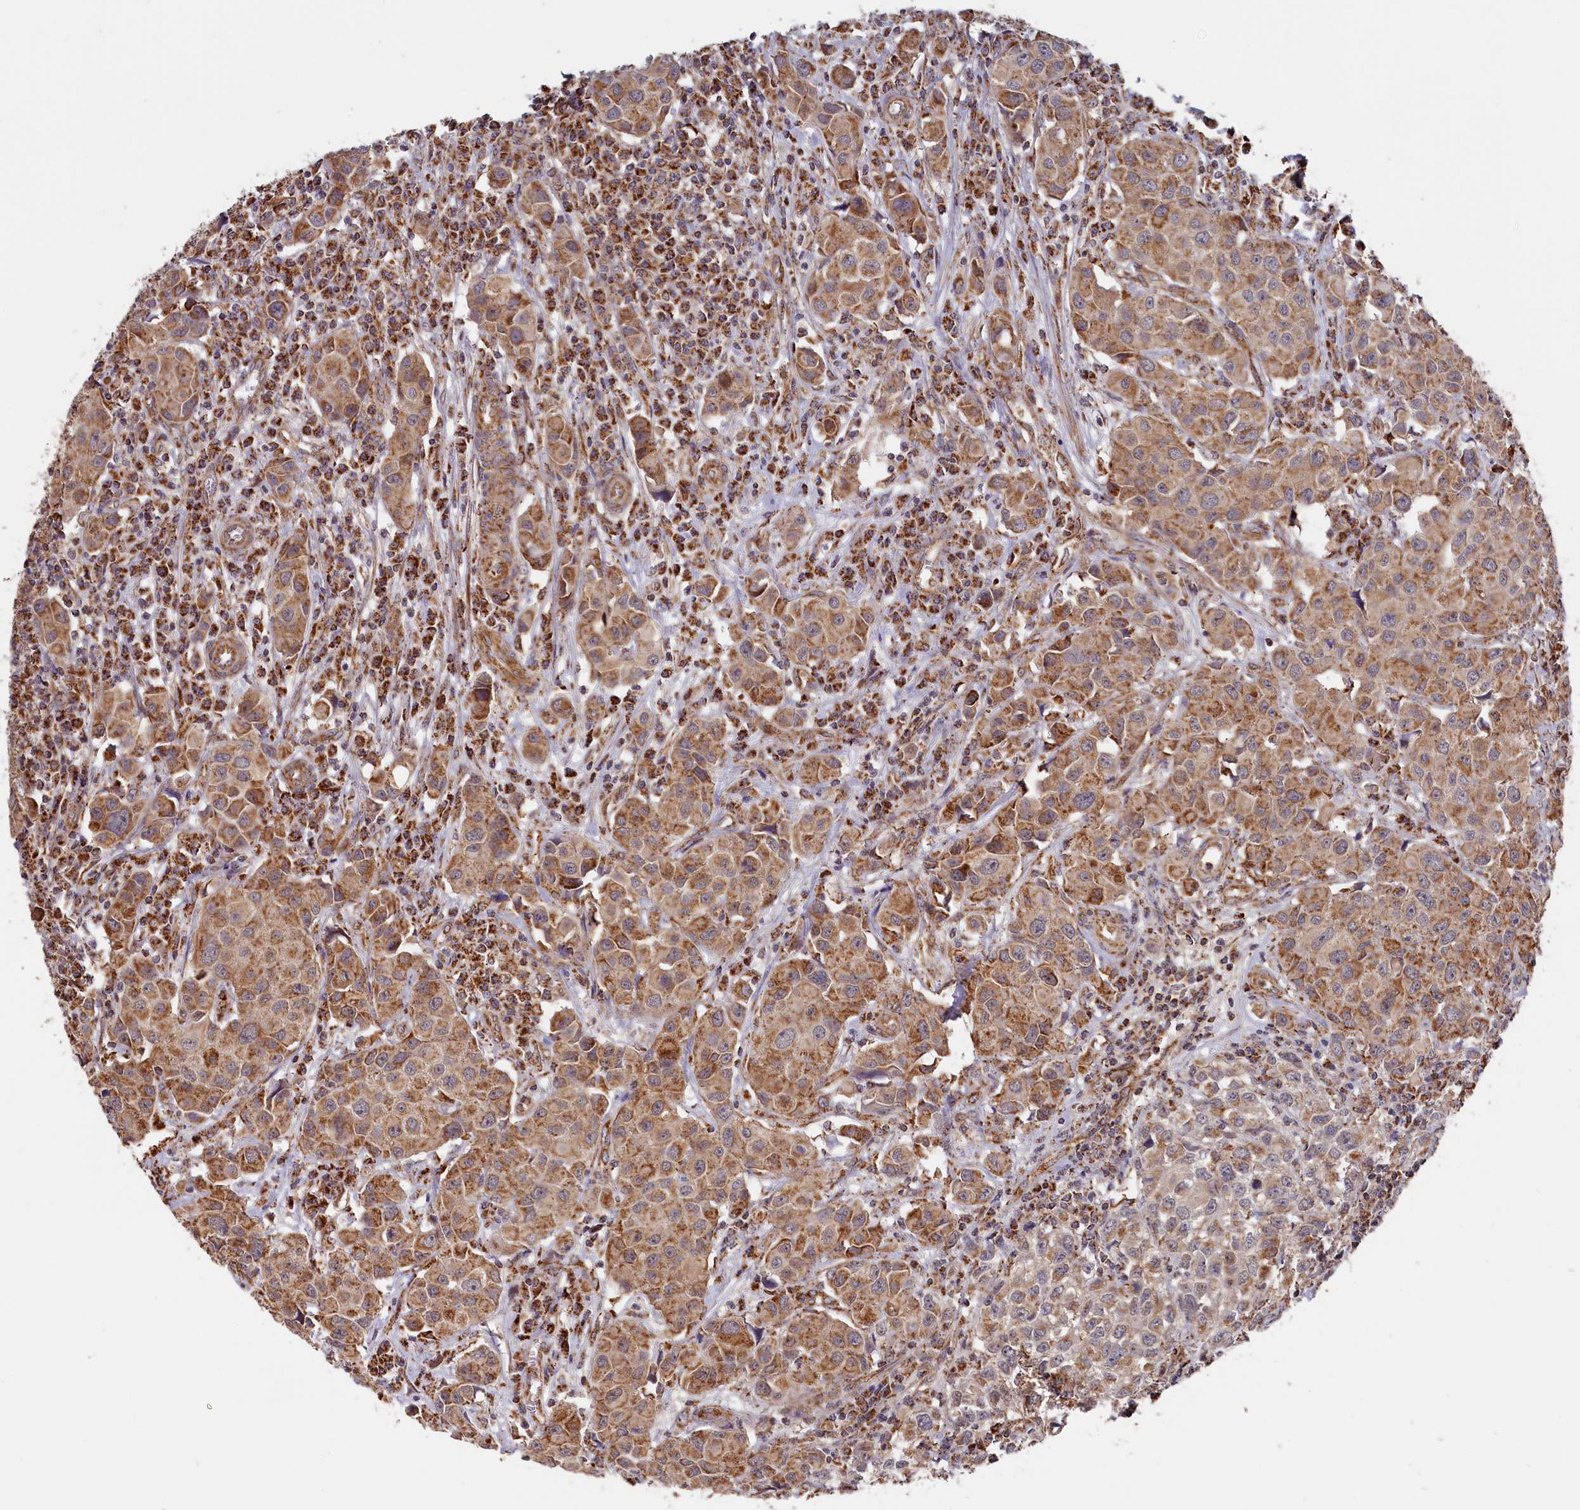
{"staining": {"intensity": "moderate", "quantity": ">75%", "location": "cytoplasmic/membranous"}, "tissue": "urothelial cancer", "cell_type": "Tumor cells", "image_type": "cancer", "snomed": [{"axis": "morphology", "description": "Urothelial carcinoma, High grade"}, {"axis": "topography", "description": "Urinary bladder"}], "caption": "Protein expression analysis of human high-grade urothelial carcinoma reveals moderate cytoplasmic/membranous positivity in approximately >75% of tumor cells. The staining is performed using DAB brown chromogen to label protein expression. The nuclei are counter-stained blue using hematoxylin.", "gene": "MACROD1", "patient": {"sex": "female", "age": 75}}